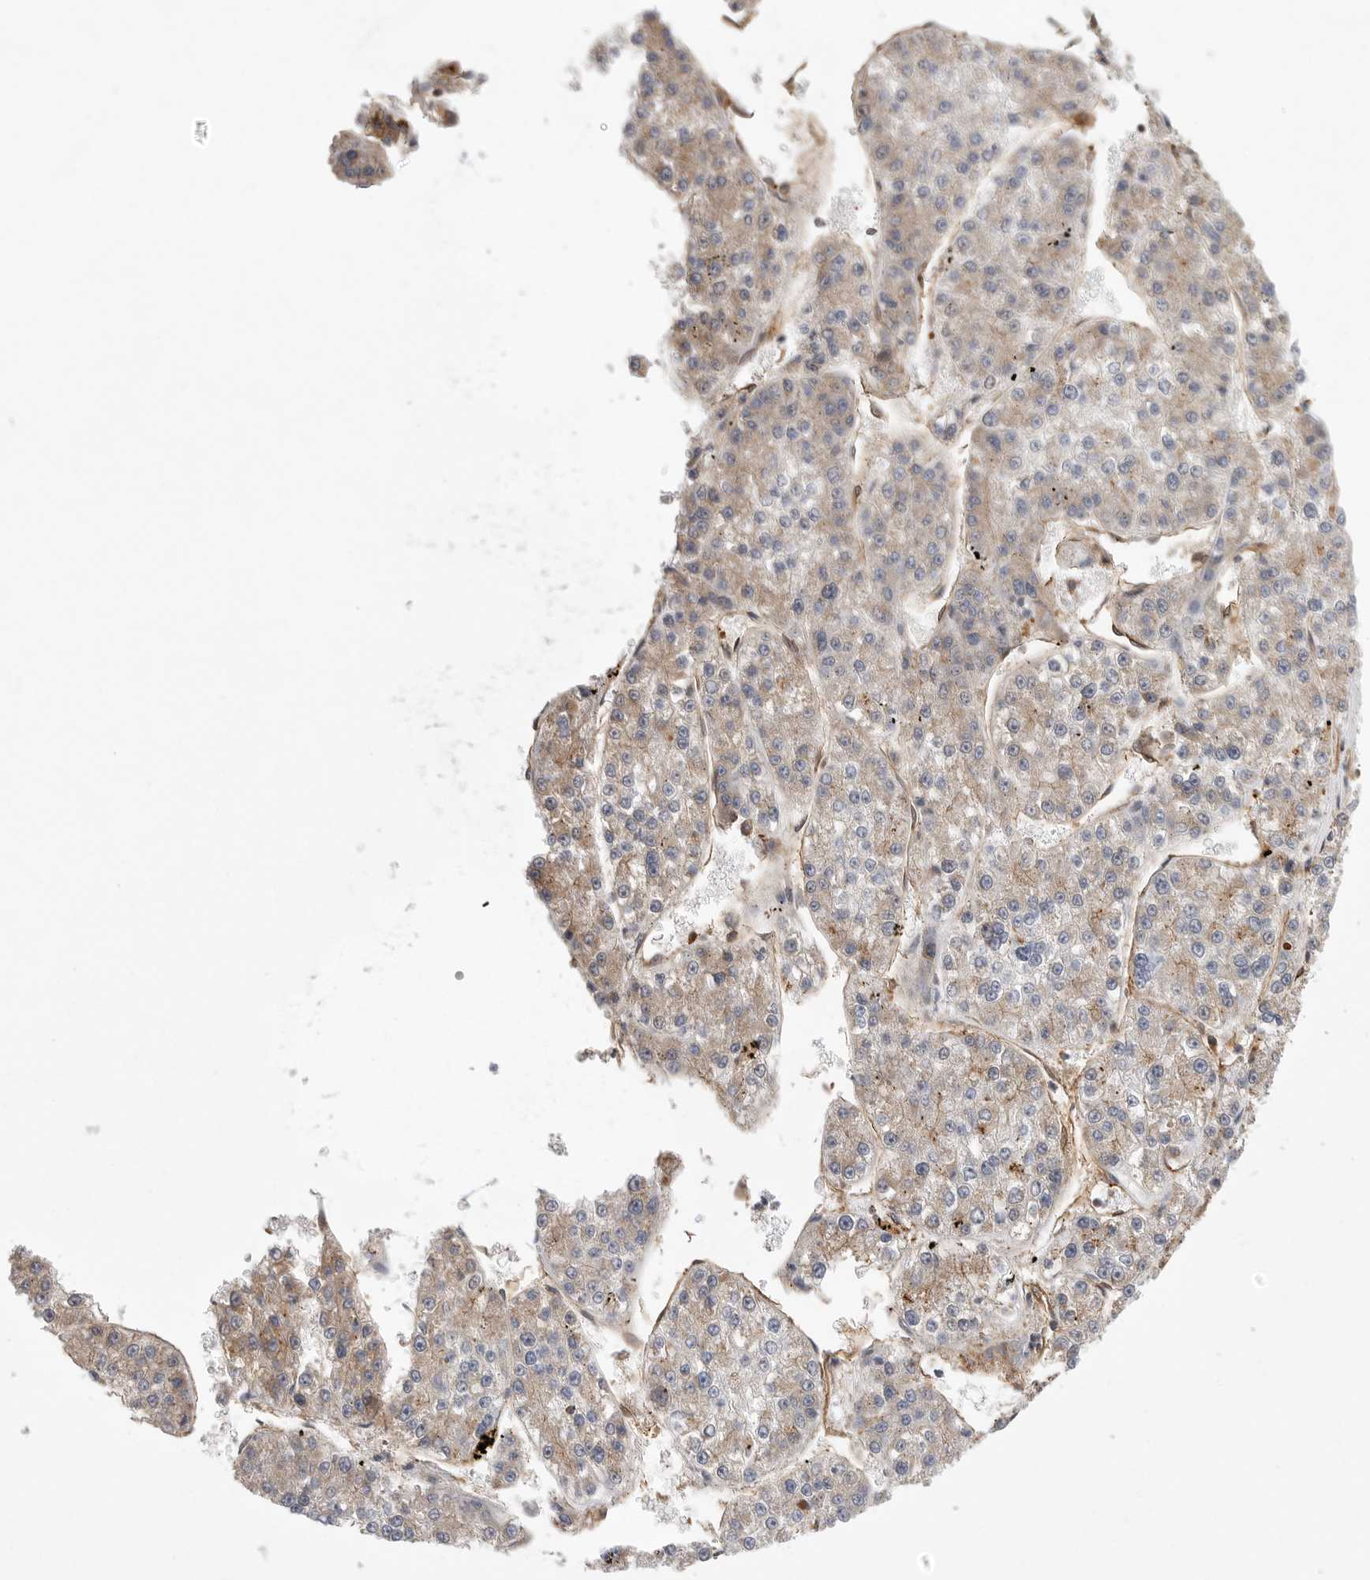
{"staining": {"intensity": "weak", "quantity": "25%-75%", "location": "cytoplasmic/membranous"}, "tissue": "liver cancer", "cell_type": "Tumor cells", "image_type": "cancer", "snomed": [{"axis": "morphology", "description": "Carcinoma, Hepatocellular, NOS"}, {"axis": "topography", "description": "Liver"}], "caption": "Immunohistochemistry (IHC) photomicrograph of neoplastic tissue: human liver hepatocellular carcinoma stained using immunohistochemistry (IHC) reveals low levels of weak protein expression localized specifically in the cytoplasmic/membranous of tumor cells, appearing as a cytoplasmic/membranous brown color.", "gene": "NECTIN1", "patient": {"sex": "female", "age": 73}}